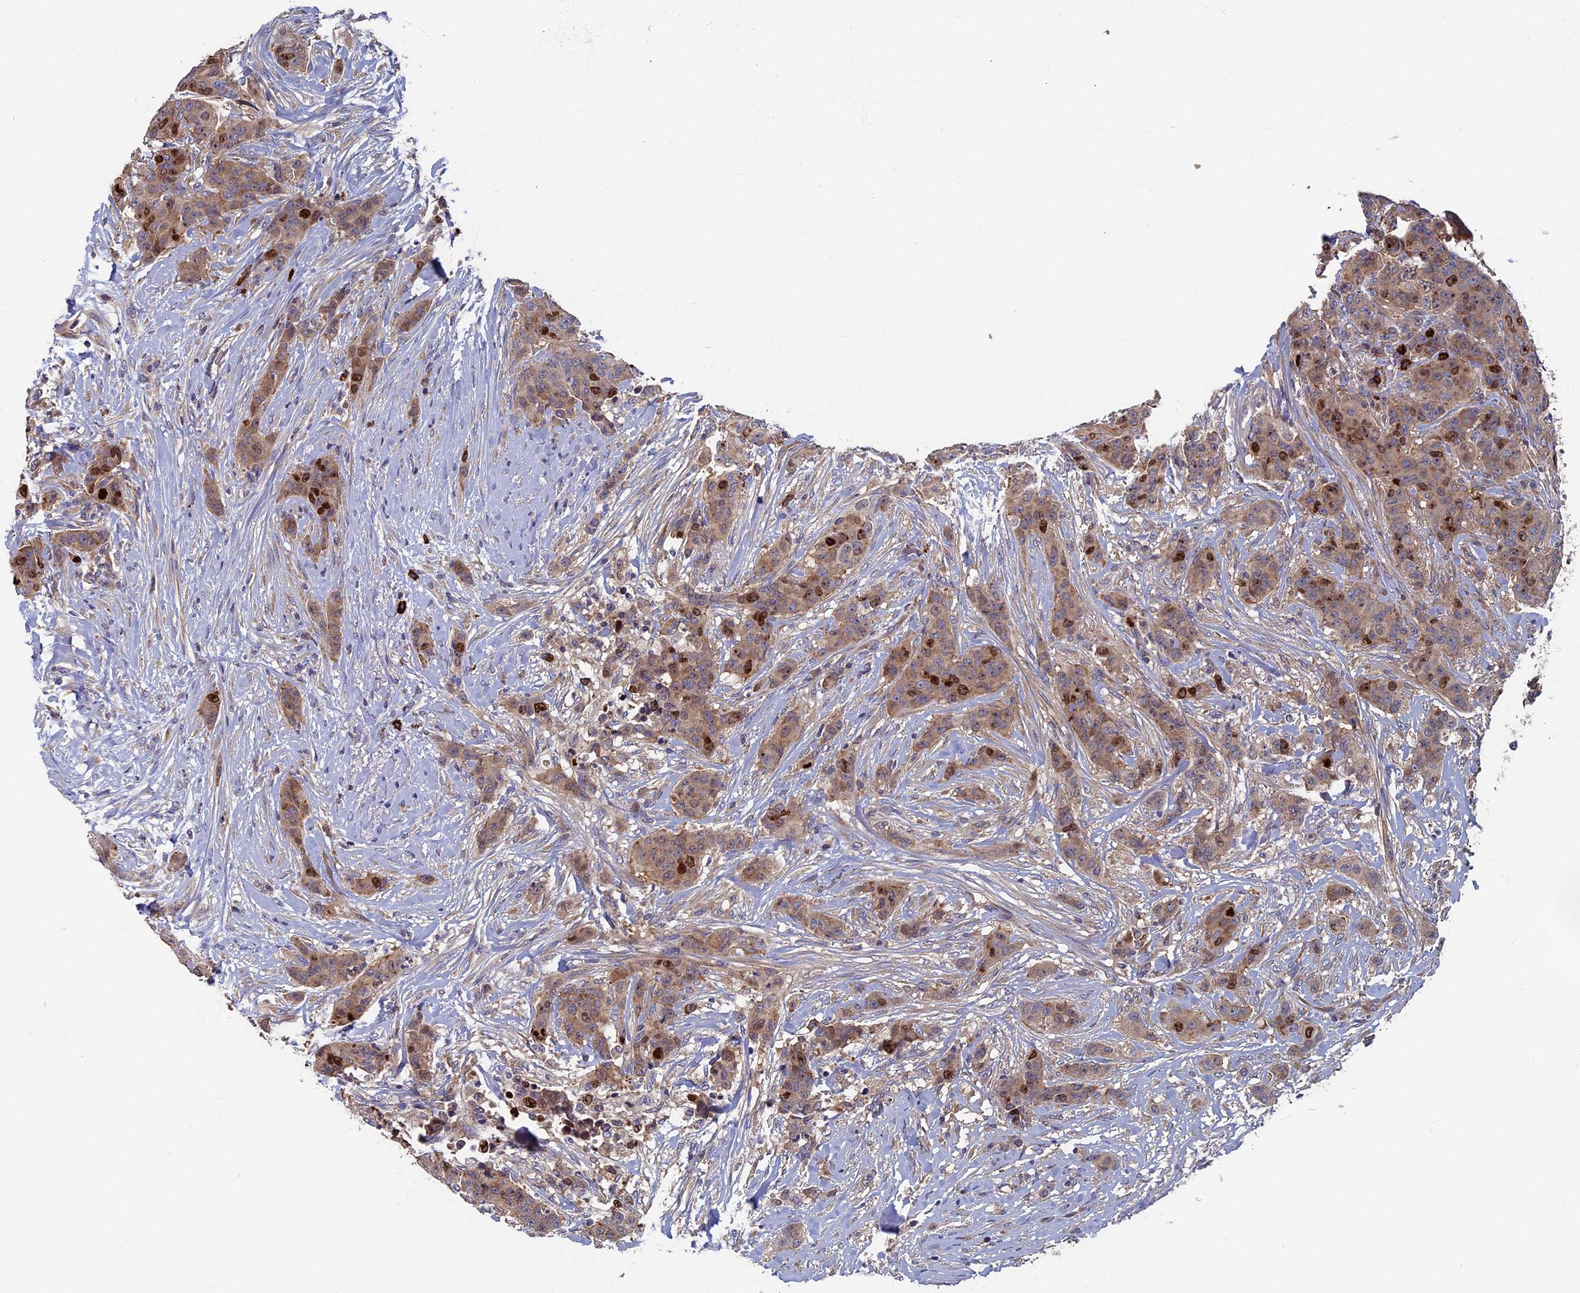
{"staining": {"intensity": "moderate", "quantity": ">75%", "location": "cytoplasmic/membranous"}, "tissue": "breast cancer", "cell_type": "Tumor cells", "image_type": "cancer", "snomed": [{"axis": "morphology", "description": "Duct carcinoma"}, {"axis": "topography", "description": "Breast"}], "caption": "High-magnification brightfield microscopy of breast cancer (infiltrating ductal carcinoma) stained with DAB (3,3'-diaminobenzidine) (brown) and counterstained with hematoxylin (blue). tumor cells exhibit moderate cytoplasmic/membranous staining is appreciated in approximately>75% of cells.", "gene": "TNK2", "patient": {"sex": "female", "age": 40}}